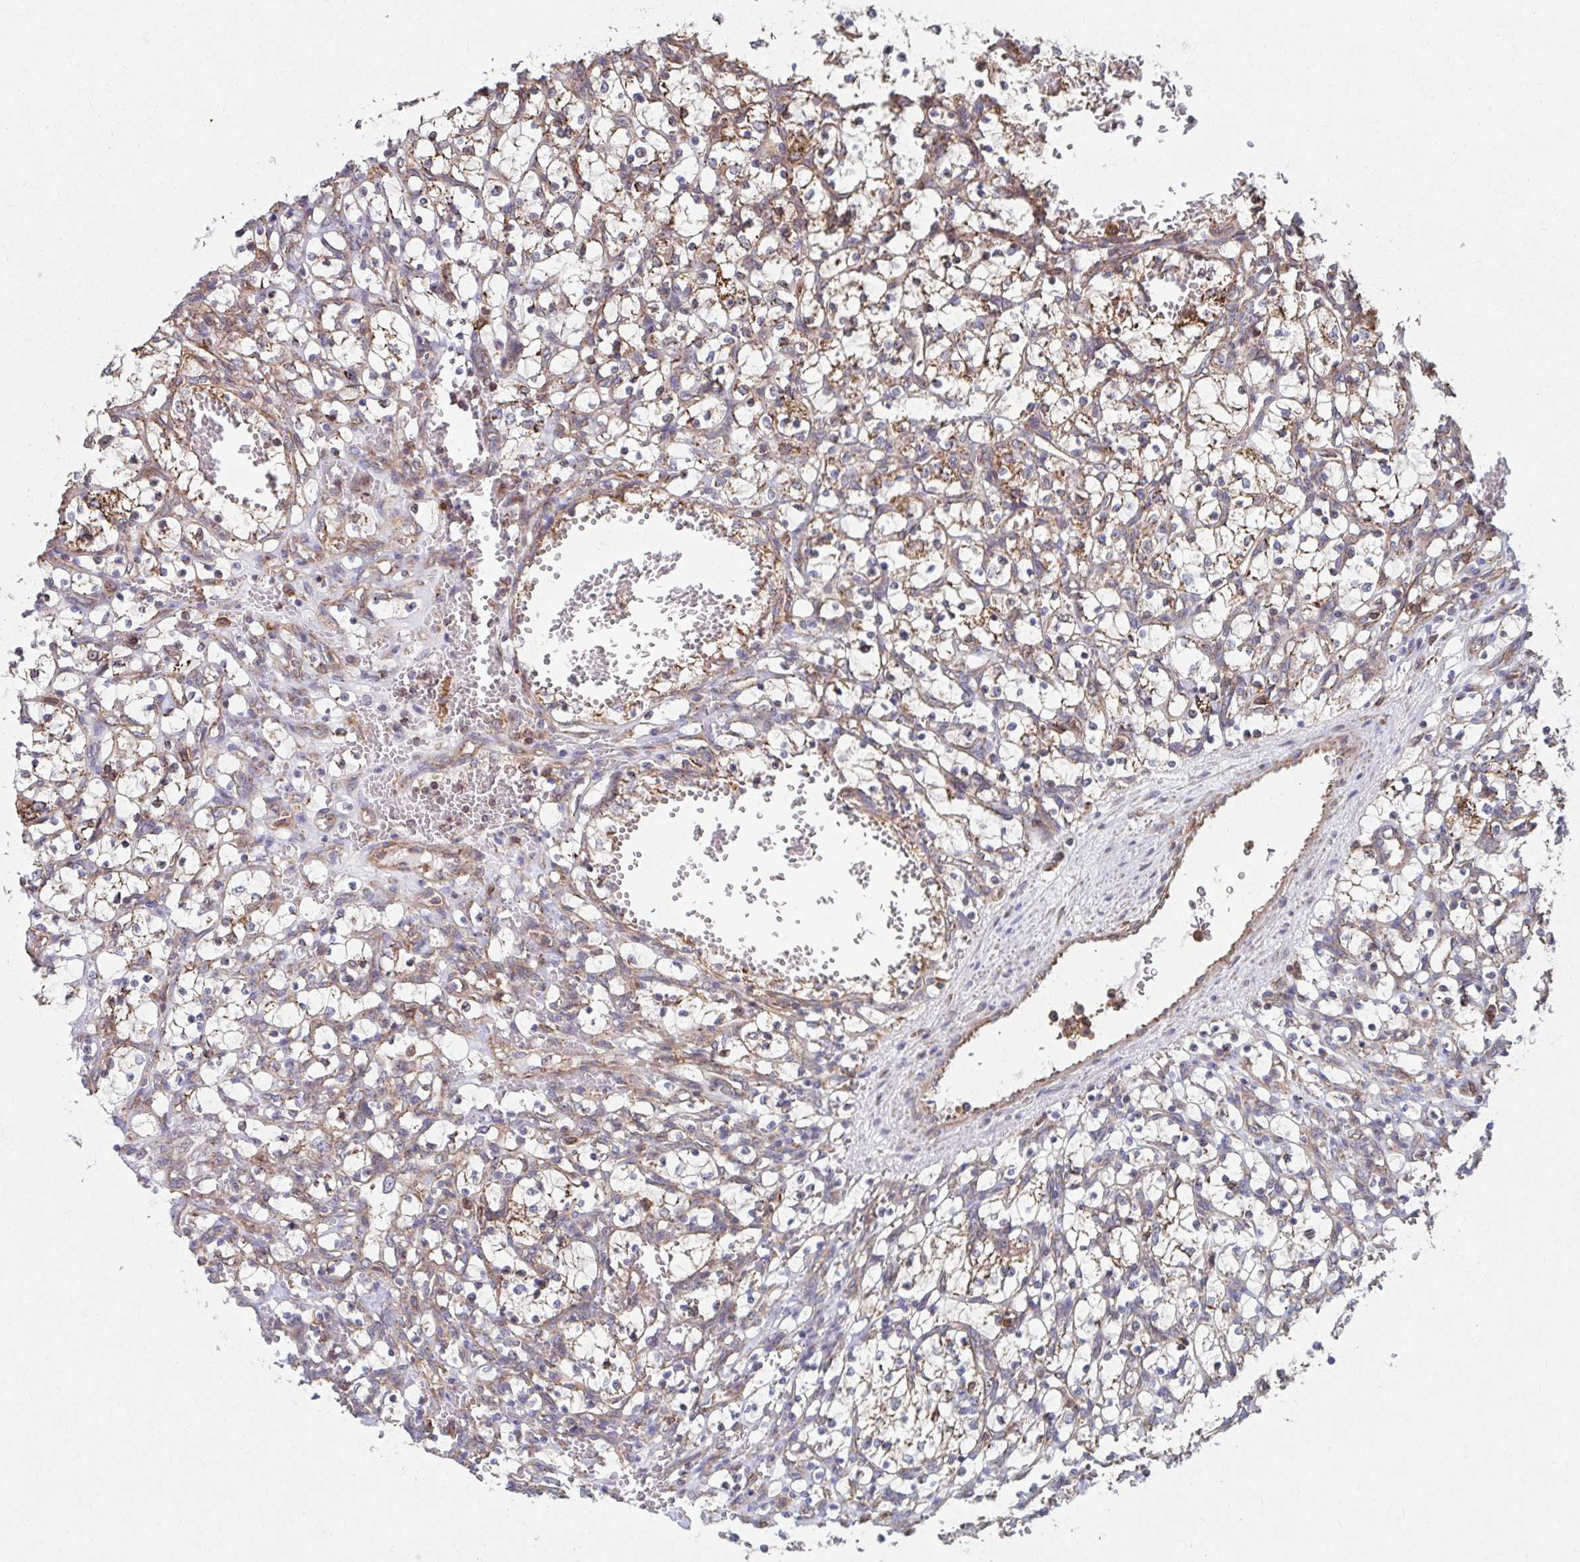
{"staining": {"intensity": "weak", "quantity": "<25%", "location": "cytoplasmic/membranous"}, "tissue": "renal cancer", "cell_type": "Tumor cells", "image_type": "cancer", "snomed": [{"axis": "morphology", "description": "Adenocarcinoma, NOS"}, {"axis": "topography", "description": "Kidney"}], "caption": "DAB (3,3'-diaminobenzidine) immunohistochemical staining of renal cancer demonstrates no significant expression in tumor cells.", "gene": "KLHL34", "patient": {"sex": "female", "age": 69}}